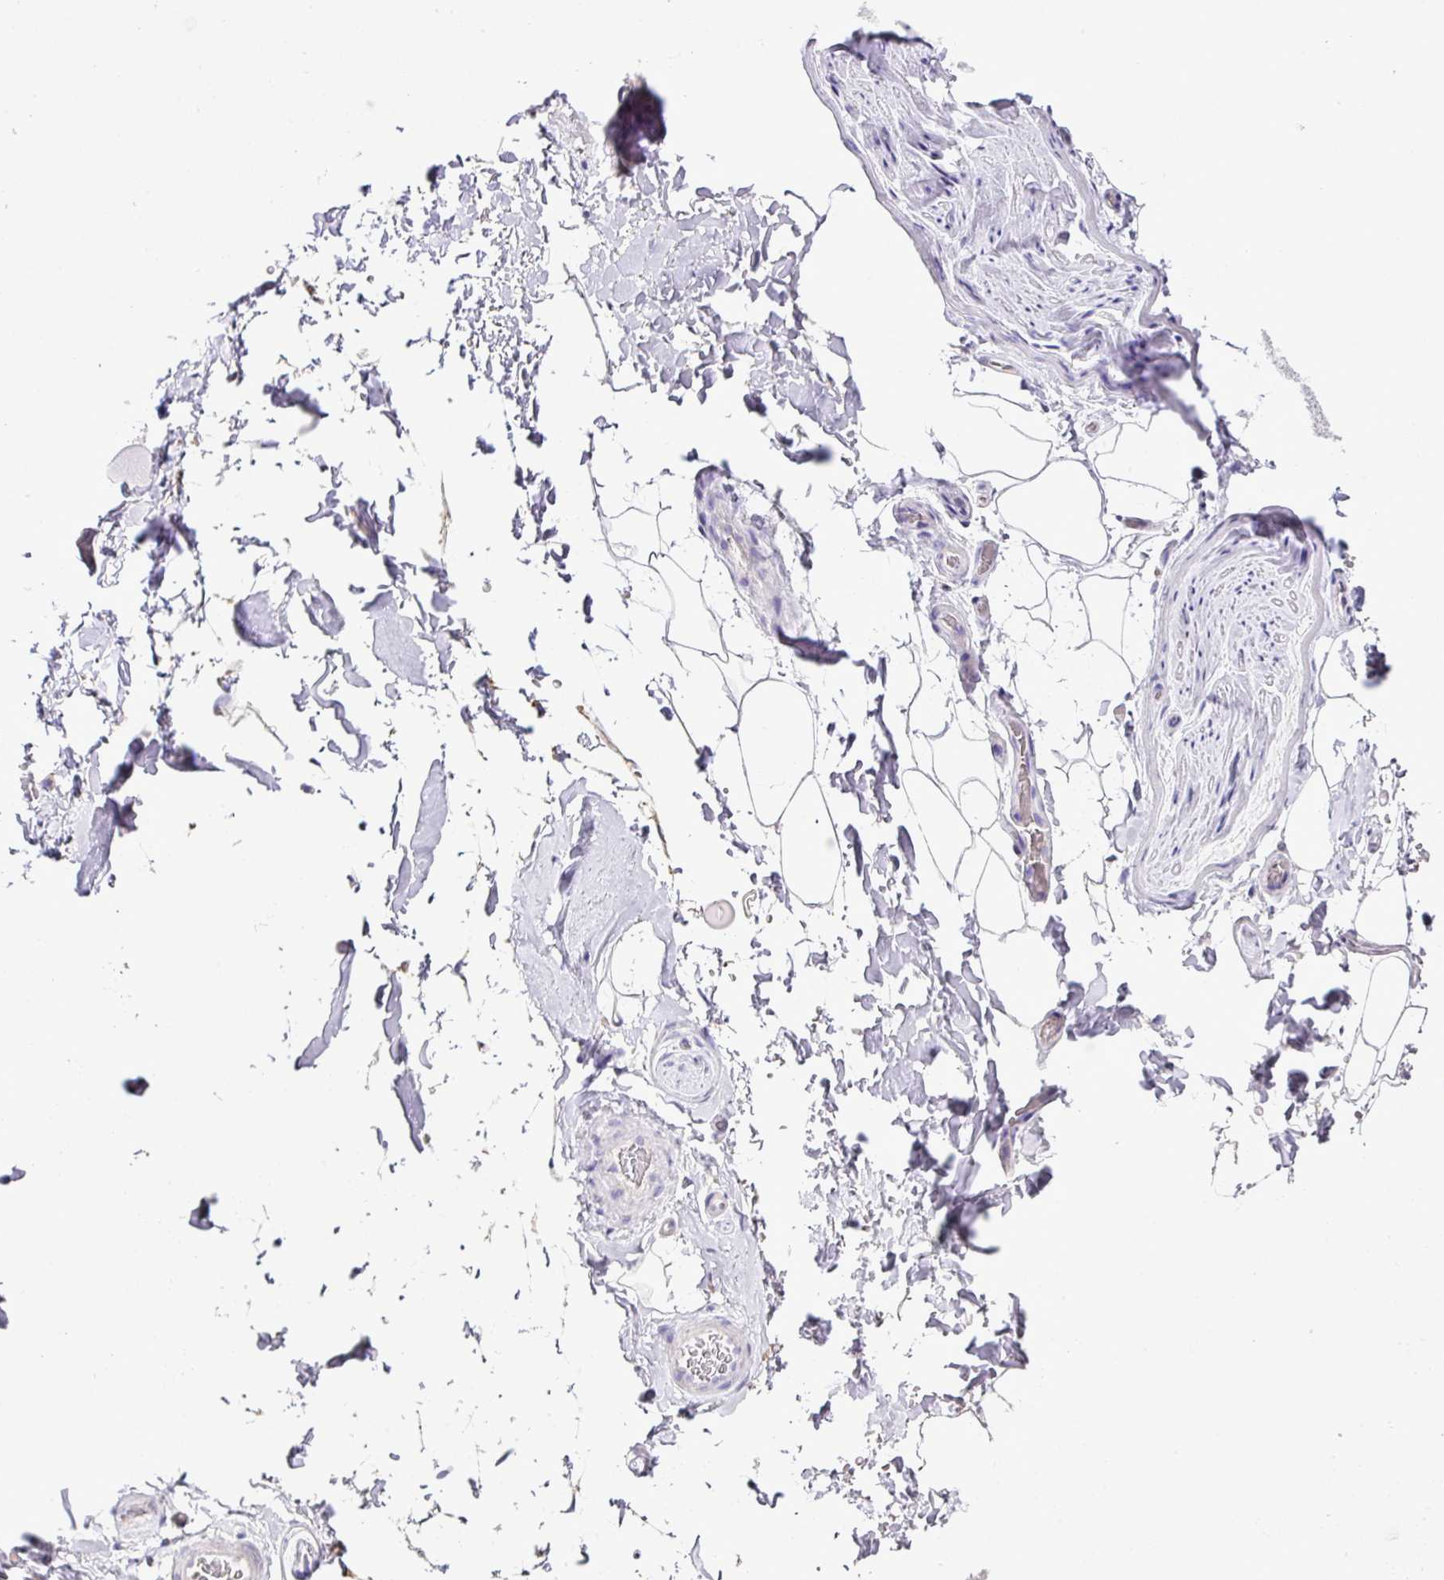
{"staining": {"intensity": "negative", "quantity": "none", "location": "none"}, "tissue": "adipose tissue", "cell_type": "Adipocytes", "image_type": "normal", "snomed": [{"axis": "morphology", "description": "Normal tissue, NOS"}, {"axis": "topography", "description": "Vascular tissue"}, {"axis": "topography", "description": "Peripheral nerve tissue"}], "caption": "This is an IHC micrograph of unremarkable human adipose tissue. There is no staining in adipocytes.", "gene": "PGAP4", "patient": {"sex": "male", "age": 41}}